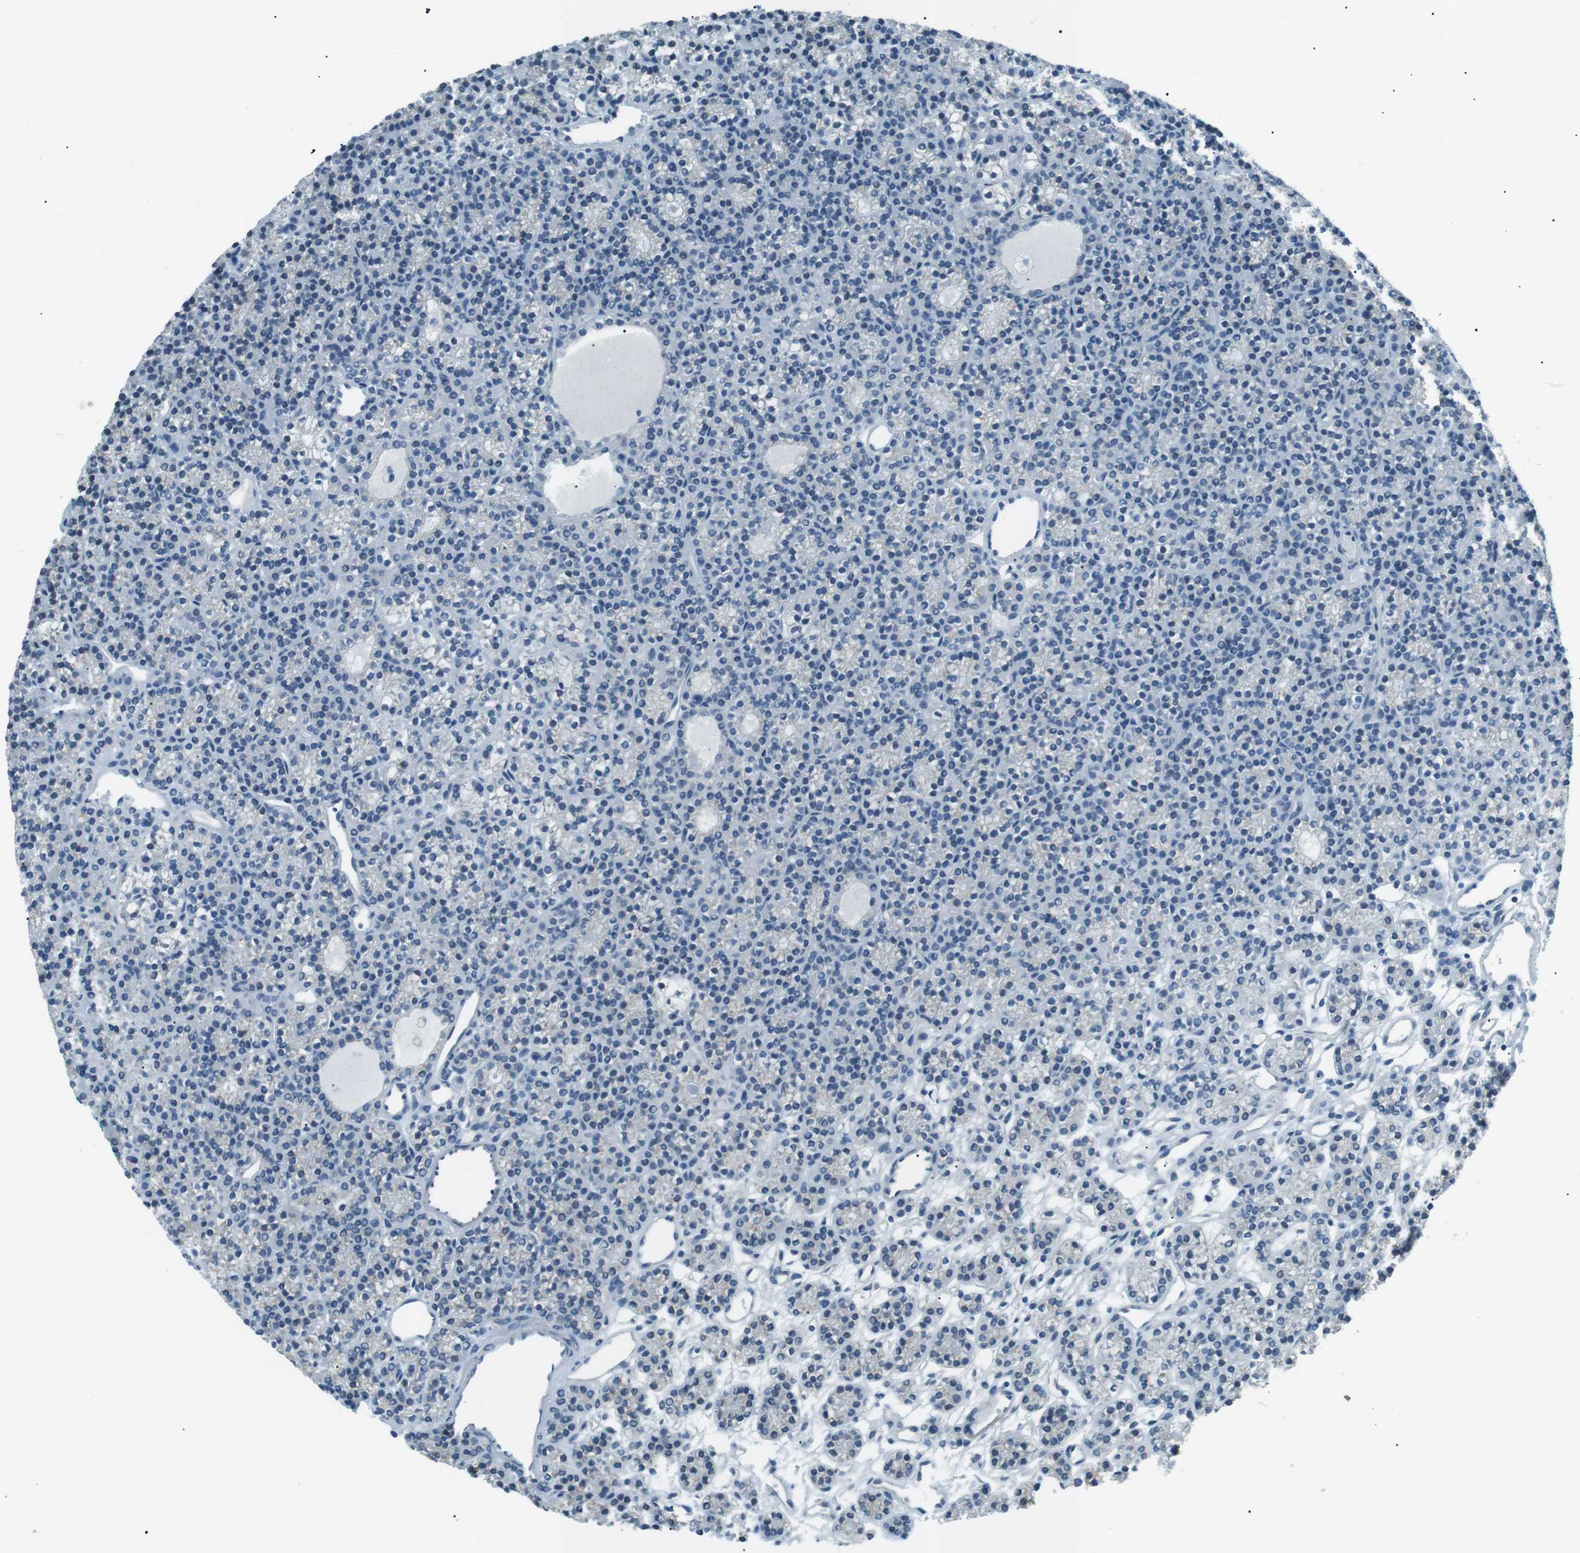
{"staining": {"intensity": "negative", "quantity": "none", "location": "none"}, "tissue": "parathyroid gland", "cell_type": "Glandular cells", "image_type": "normal", "snomed": [{"axis": "morphology", "description": "Normal tissue, NOS"}, {"axis": "morphology", "description": "Adenoma, NOS"}, {"axis": "topography", "description": "Parathyroid gland"}], "caption": "Human parathyroid gland stained for a protein using immunohistochemistry (IHC) shows no staining in glandular cells.", "gene": "ENSG00000289724", "patient": {"sex": "female", "age": 64}}